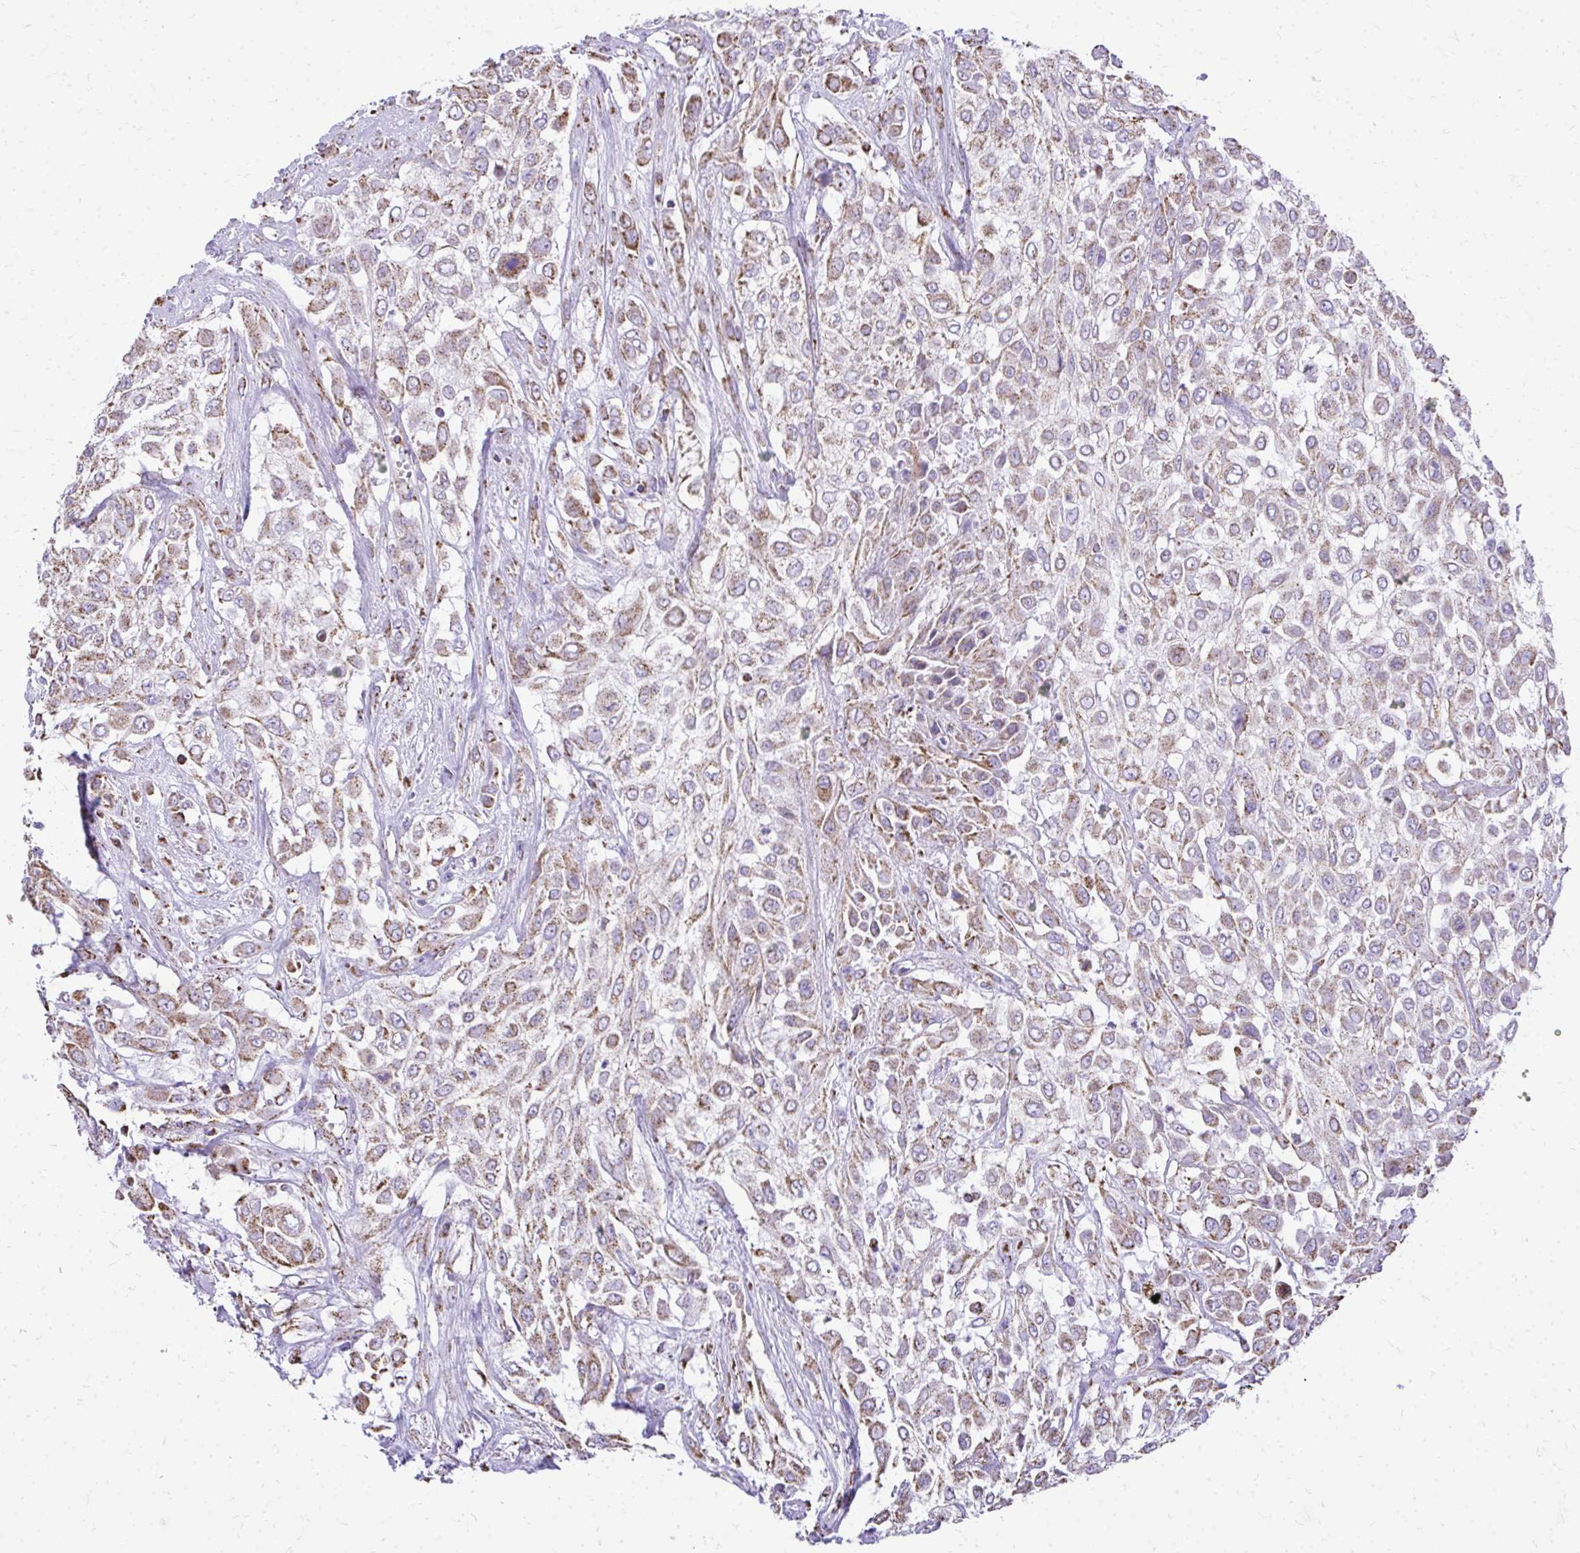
{"staining": {"intensity": "weak", "quantity": ">75%", "location": "cytoplasmic/membranous"}, "tissue": "urothelial cancer", "cell_type": "Tumor cells", "image_type": "cancer", "snomed": [{"axis": "morphology", "description": "Urothelial carcinoma, High grade"}, {"axis": "topography", "description": "Urinary bladder"}], "caption": "A histopathology image of urothelial cancer stained for a protein demonstrates weak cytoplasmic/membranous brown staining in tumor cells. (IHC, brightfield microscopy, high magnification).", "gene": "MPZL2", "patient": {"sex": "male", "age": 57}}